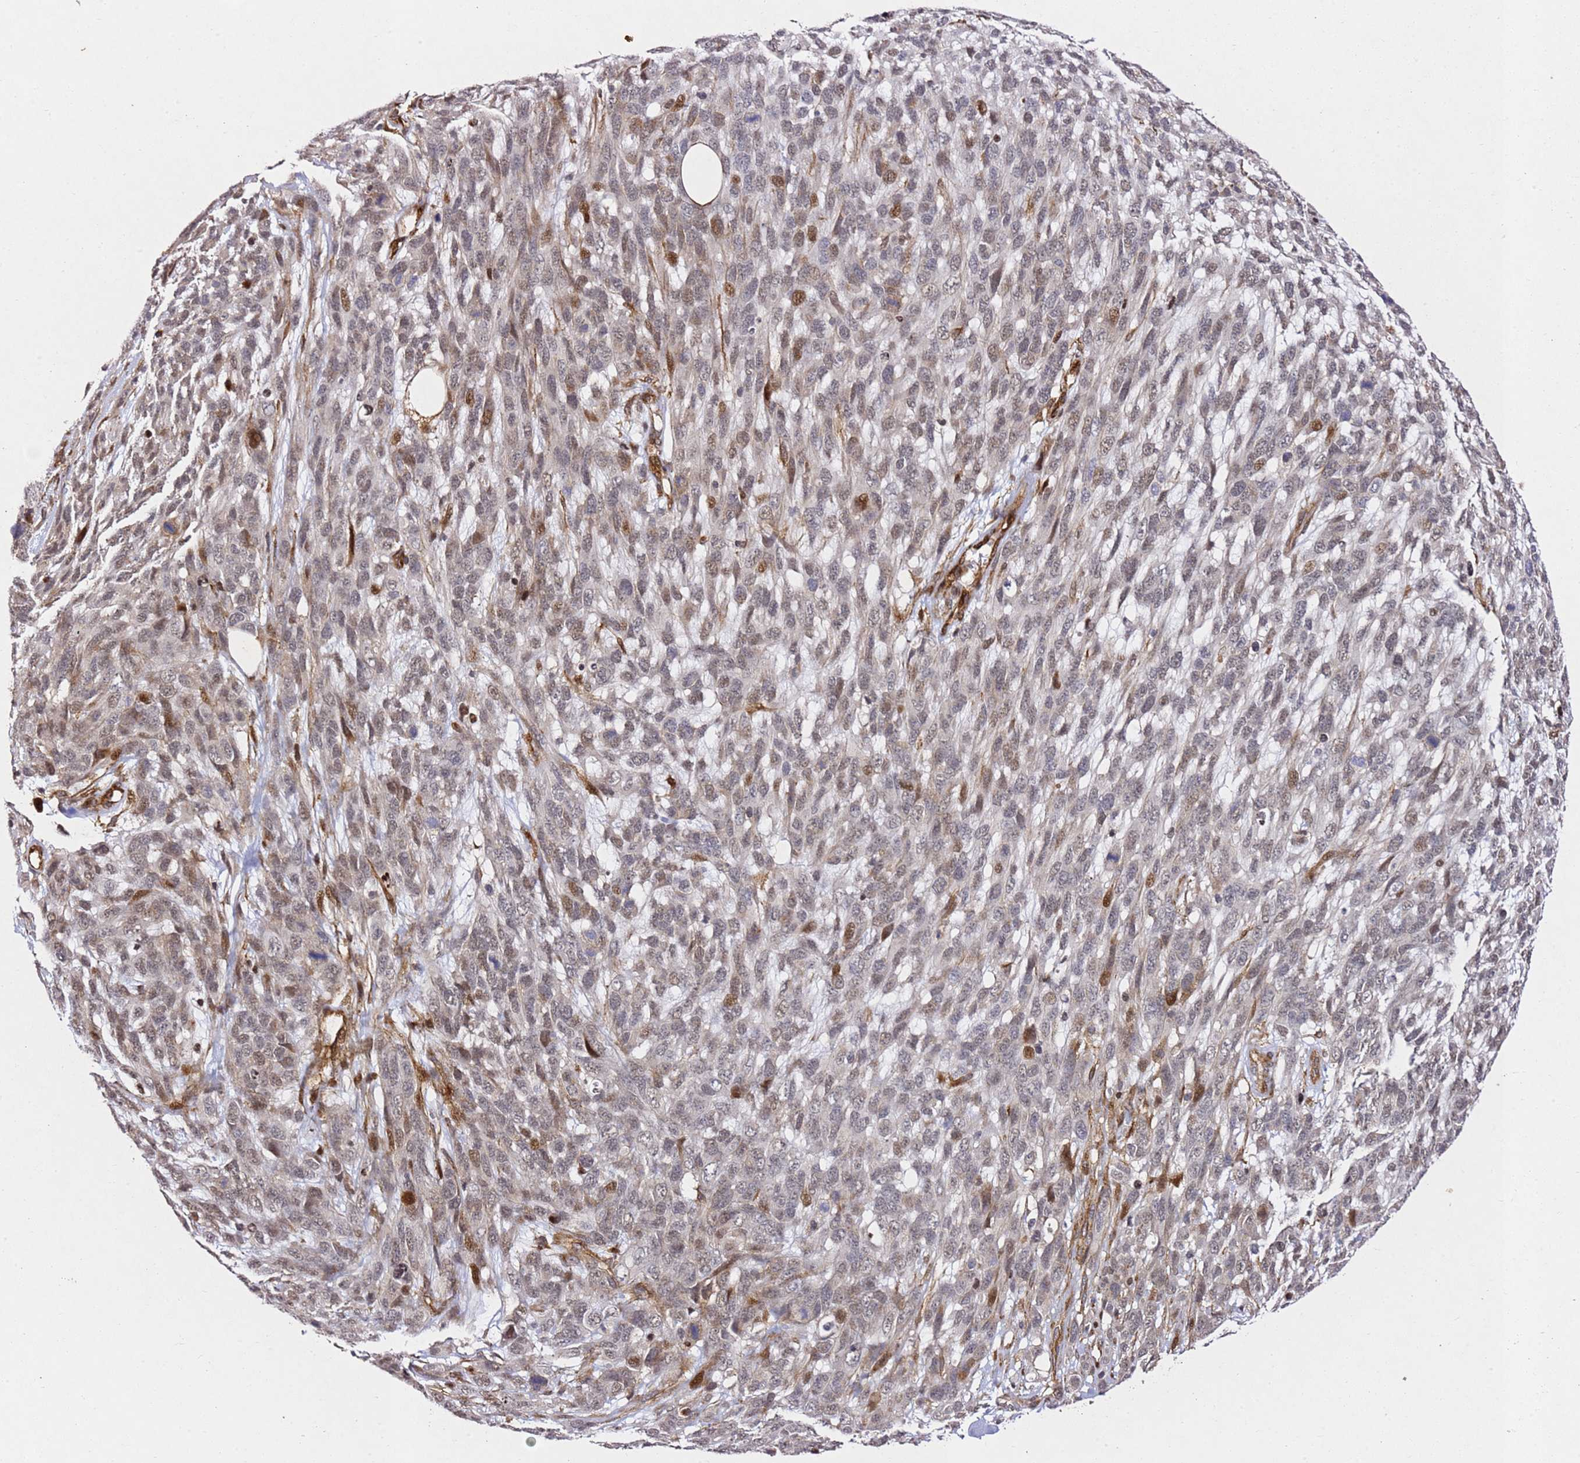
{"staining": {"intensity": "moderate", "quantity": "<25%", "location": "nuclear"}, "tissue": "melanoma", "cell_type": "Tumor cells", "image_type": "cancer", "snomed": [{"axis": "morphology", "description": "Normal morphology"}, {"axis": "morphology", "description": "Malignant melanoma, NOS"}, {"axis": "topography", "description": "Skin"}], "caption": "A brown stain shows moderate nuclear positivity of a protein in malignant melanoma tumor cells.", "gene": "ZNF296", "patient": {"sex": "female", "age": 72}}